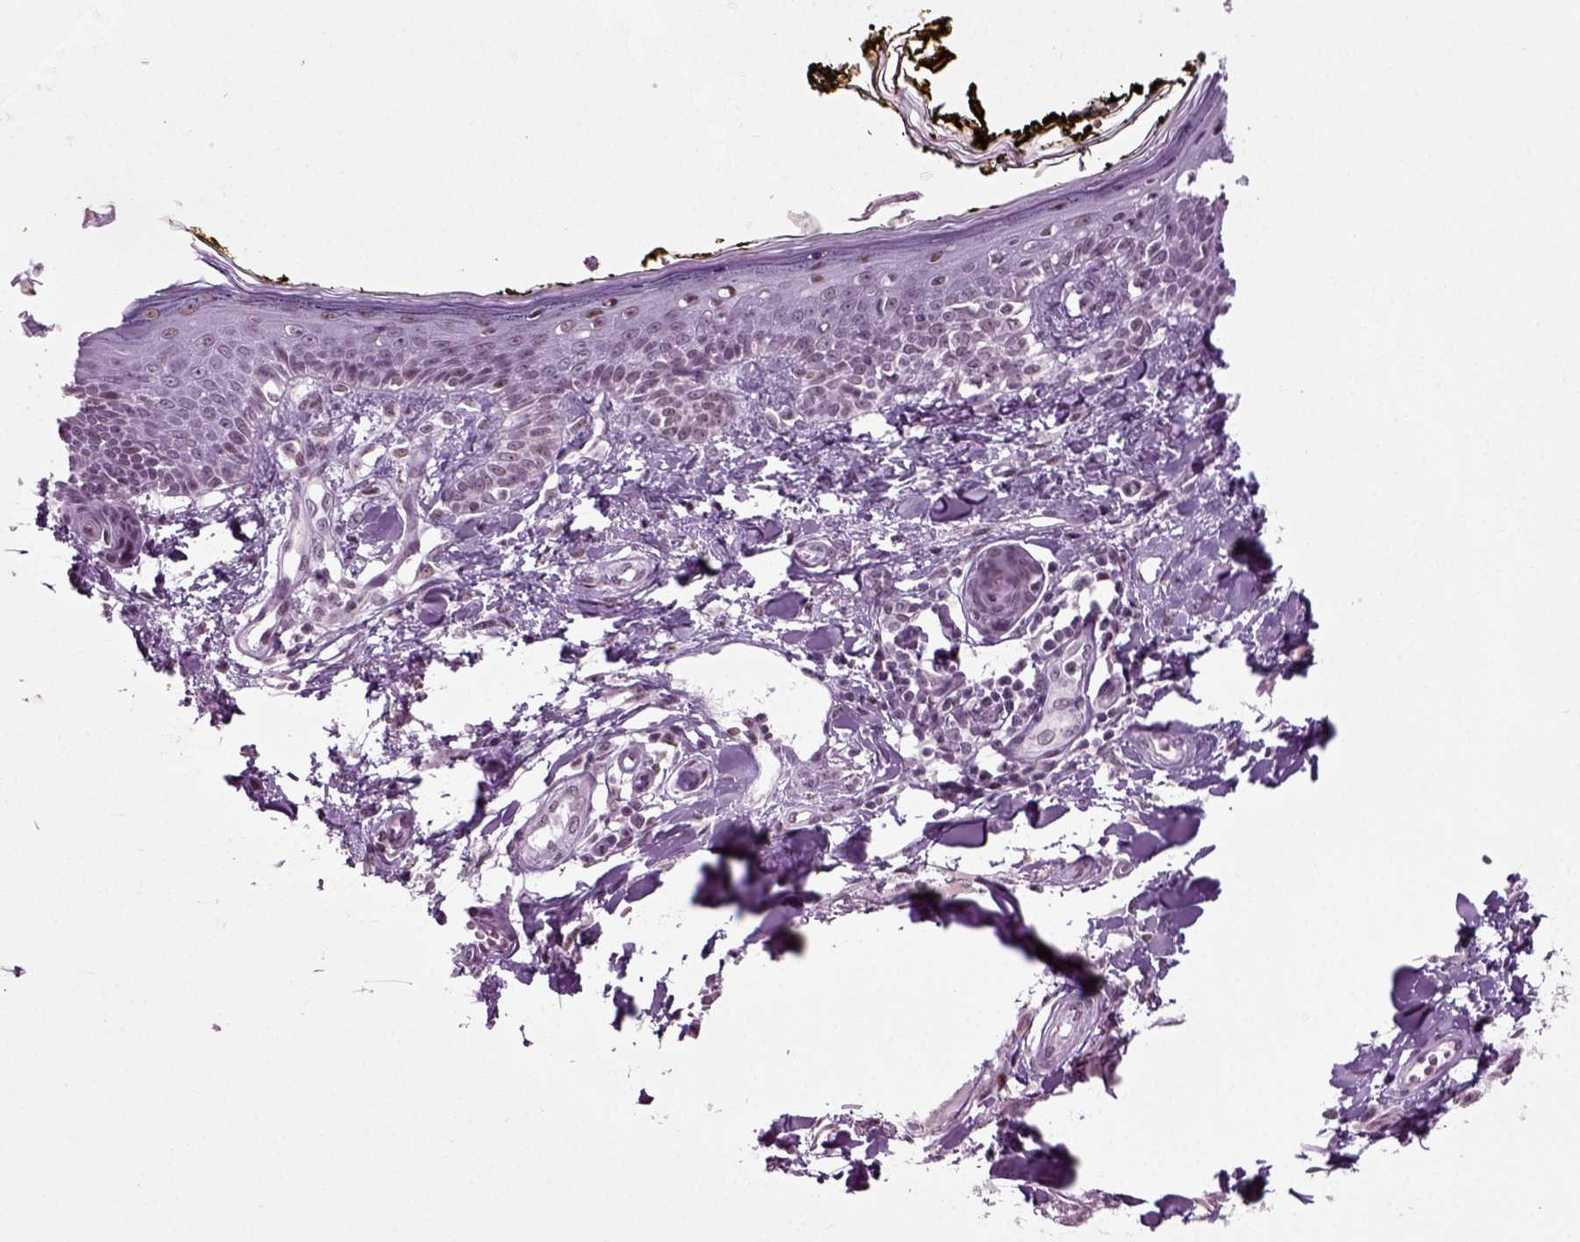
{"staining": {"intensity": "negative", "quantity": "none", "location": "none"}, "tissue": "skin", "cell_type": "Fibroblasts", "image_type": "normal", "snomed": [{"axis": "morphology", "description": "Normal tissue, NOS"}, {"axis": "topography", "description": "Skin"}], "caption": "High magnification brightfield microscopy of benign skin stained with DAB (3,3'-diaminobenzidine) (brown) and counterstained with hematoxylin (blue): fibroblasts show no significant expression.", "gene": "RCOR3", "patient": {"sex": "male", "age": 76}}